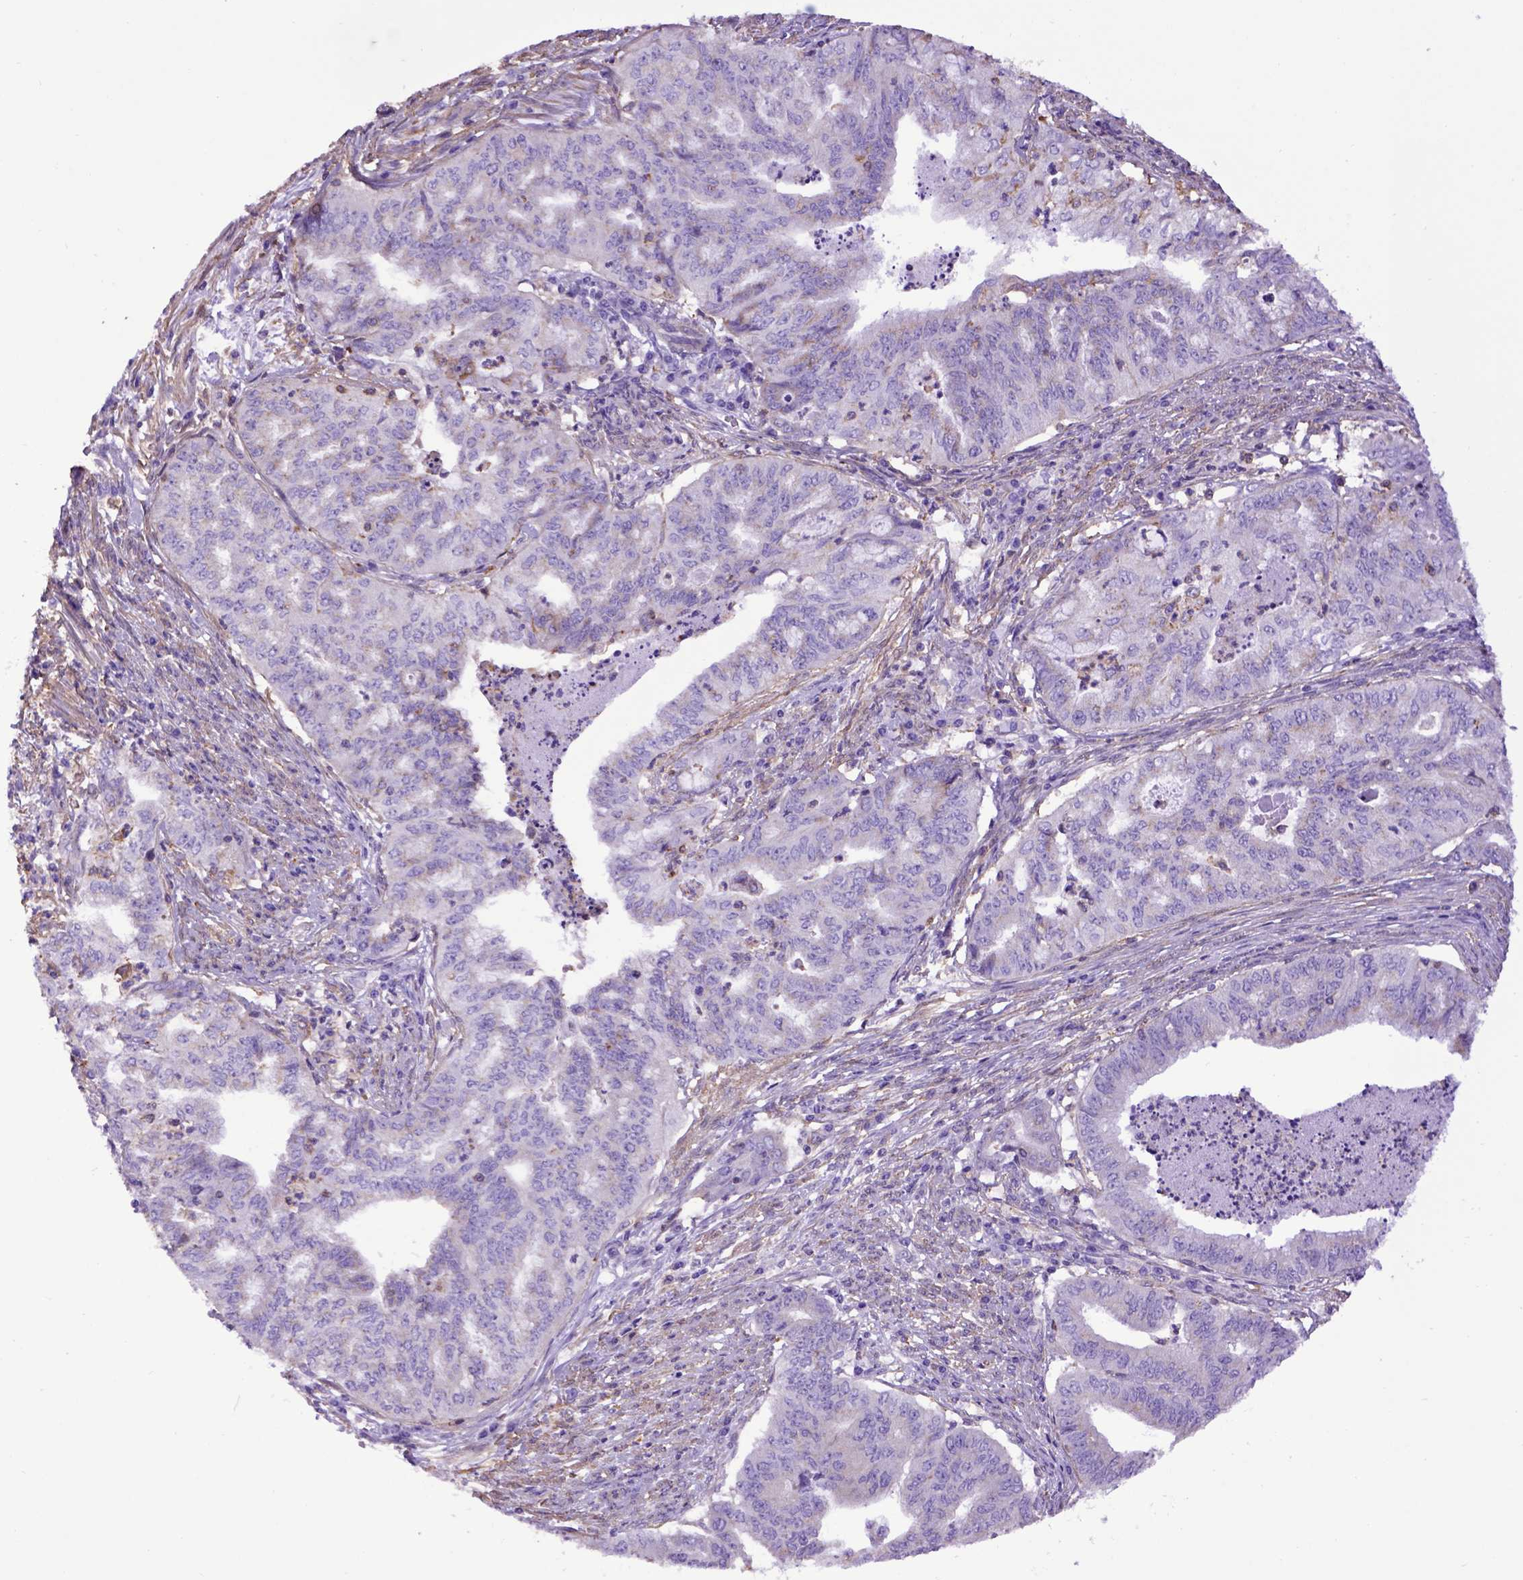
{"staining": {"intensity": "negative", "quantity": "none", "location": "none"}, "tissue": "endometrial cancer", "cell_type": "Tumor cells", "image_type": "cancer", "snomed": [{"axis": "morphology", "description": "Adenocarcinoma, NOS"}, {"axis": "topography", "description": "Endometrium"}], "caption": "A high-resolution photomicrograph shows immunohistochemistry (IHC) staining of endometrial cancer (adenocarcinoma), which exhibits no significant staining in tumor cells. (DAB (3,3'-diaminobenzidine) IHC, high magnification).", "gene": "ASAH2", "patient": {"sex": "female", "age": 79}}